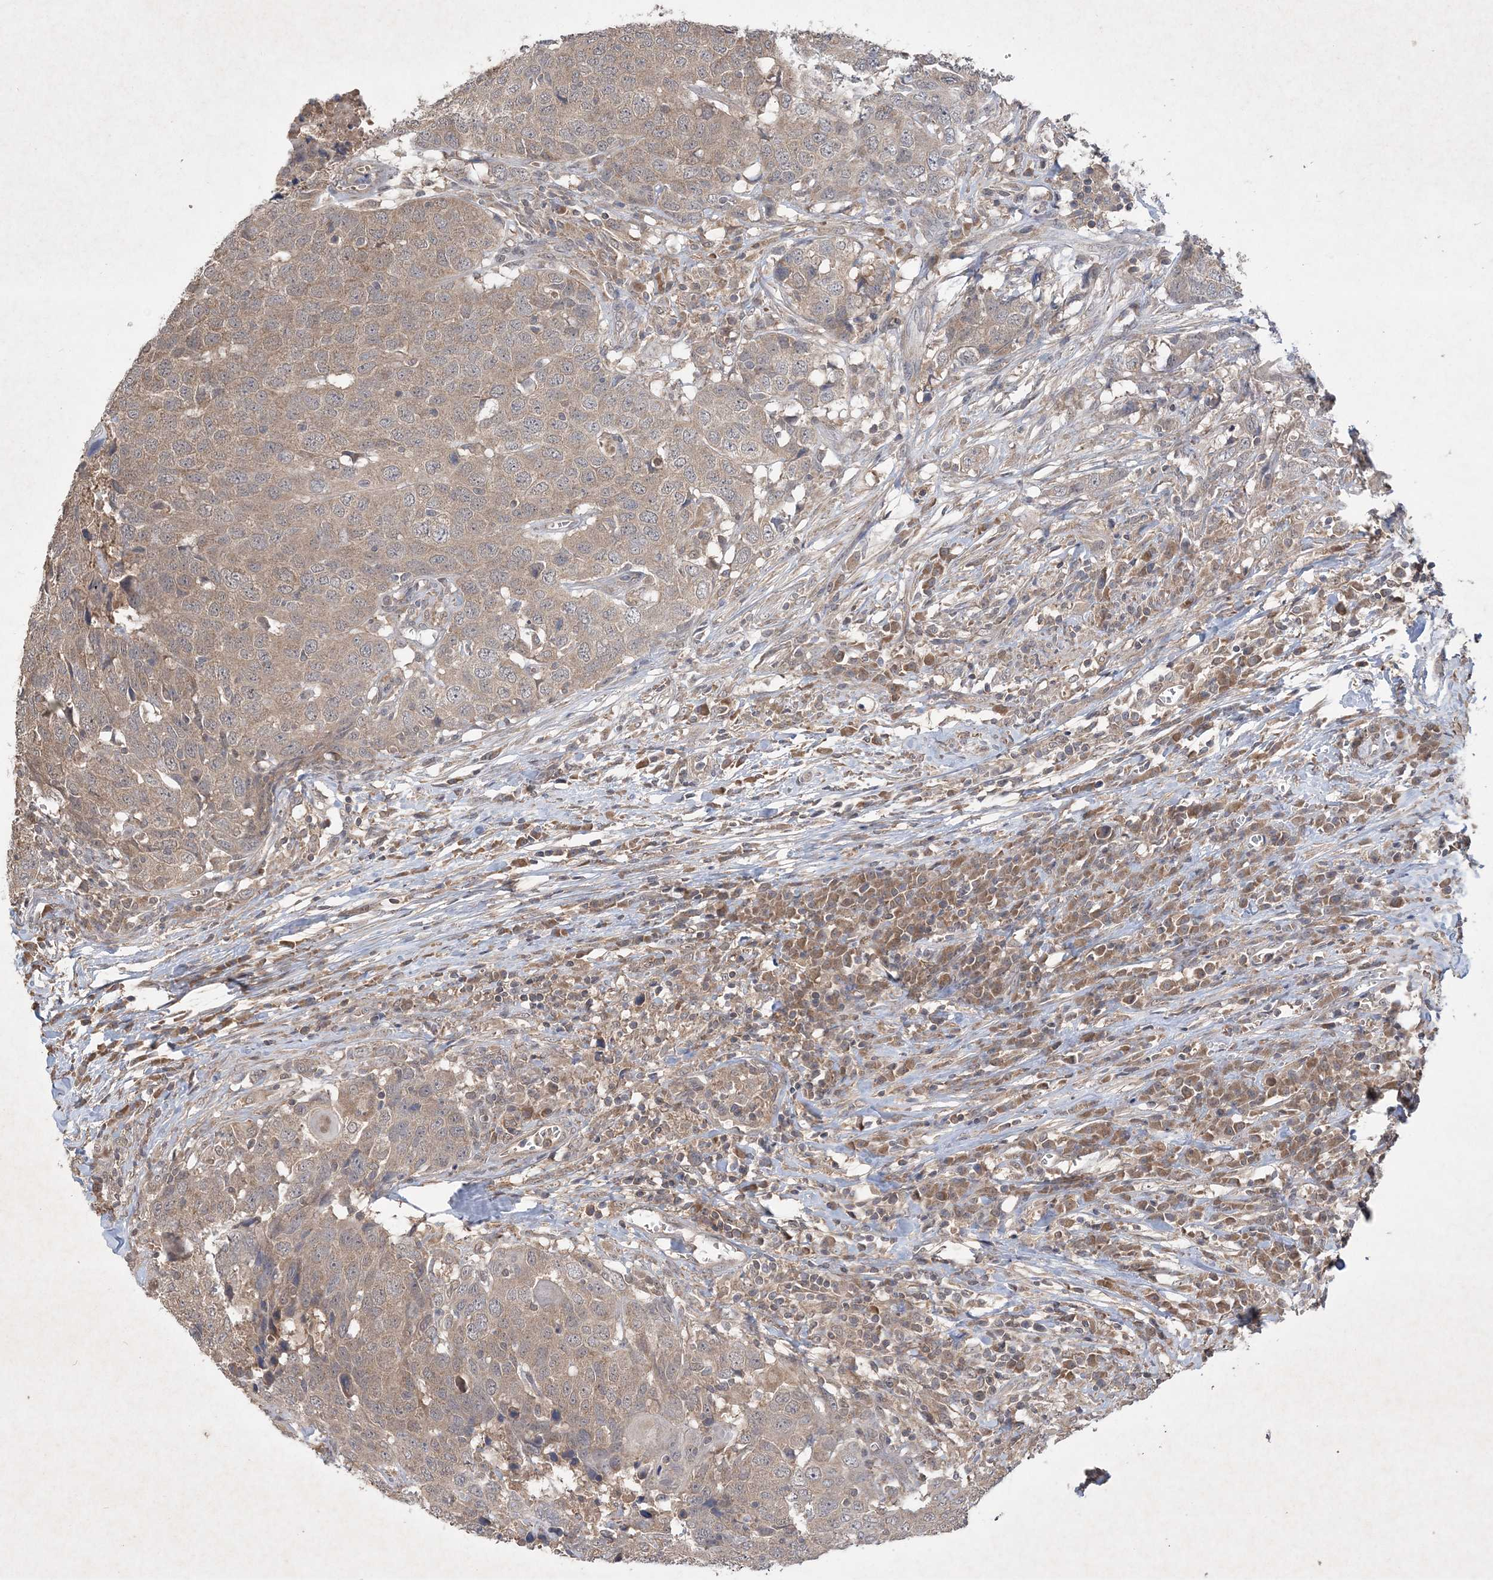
{"staining": {"intensity": "weak", "quantity": ">75%", "location": "cytoplasmic/membranous"}, "tissue": "head and neck cancer", "cell_type": "Tumor cells", "image_type": "cancer", "snomed": [{"axis": "morphology", "description": "Squamous cell carcinoma, NOS"}, {"axis": "topography", "description": "Head-Neck"}], "caption": "Immunohistochemical staining of squamous cell carcinoma (head and neck) shows weak cytoplasmic/membranous protein positivity in about >75% of tumor cells.", "gene": "AKR7A2", "patient": {"sex": "male", "age": 66}}